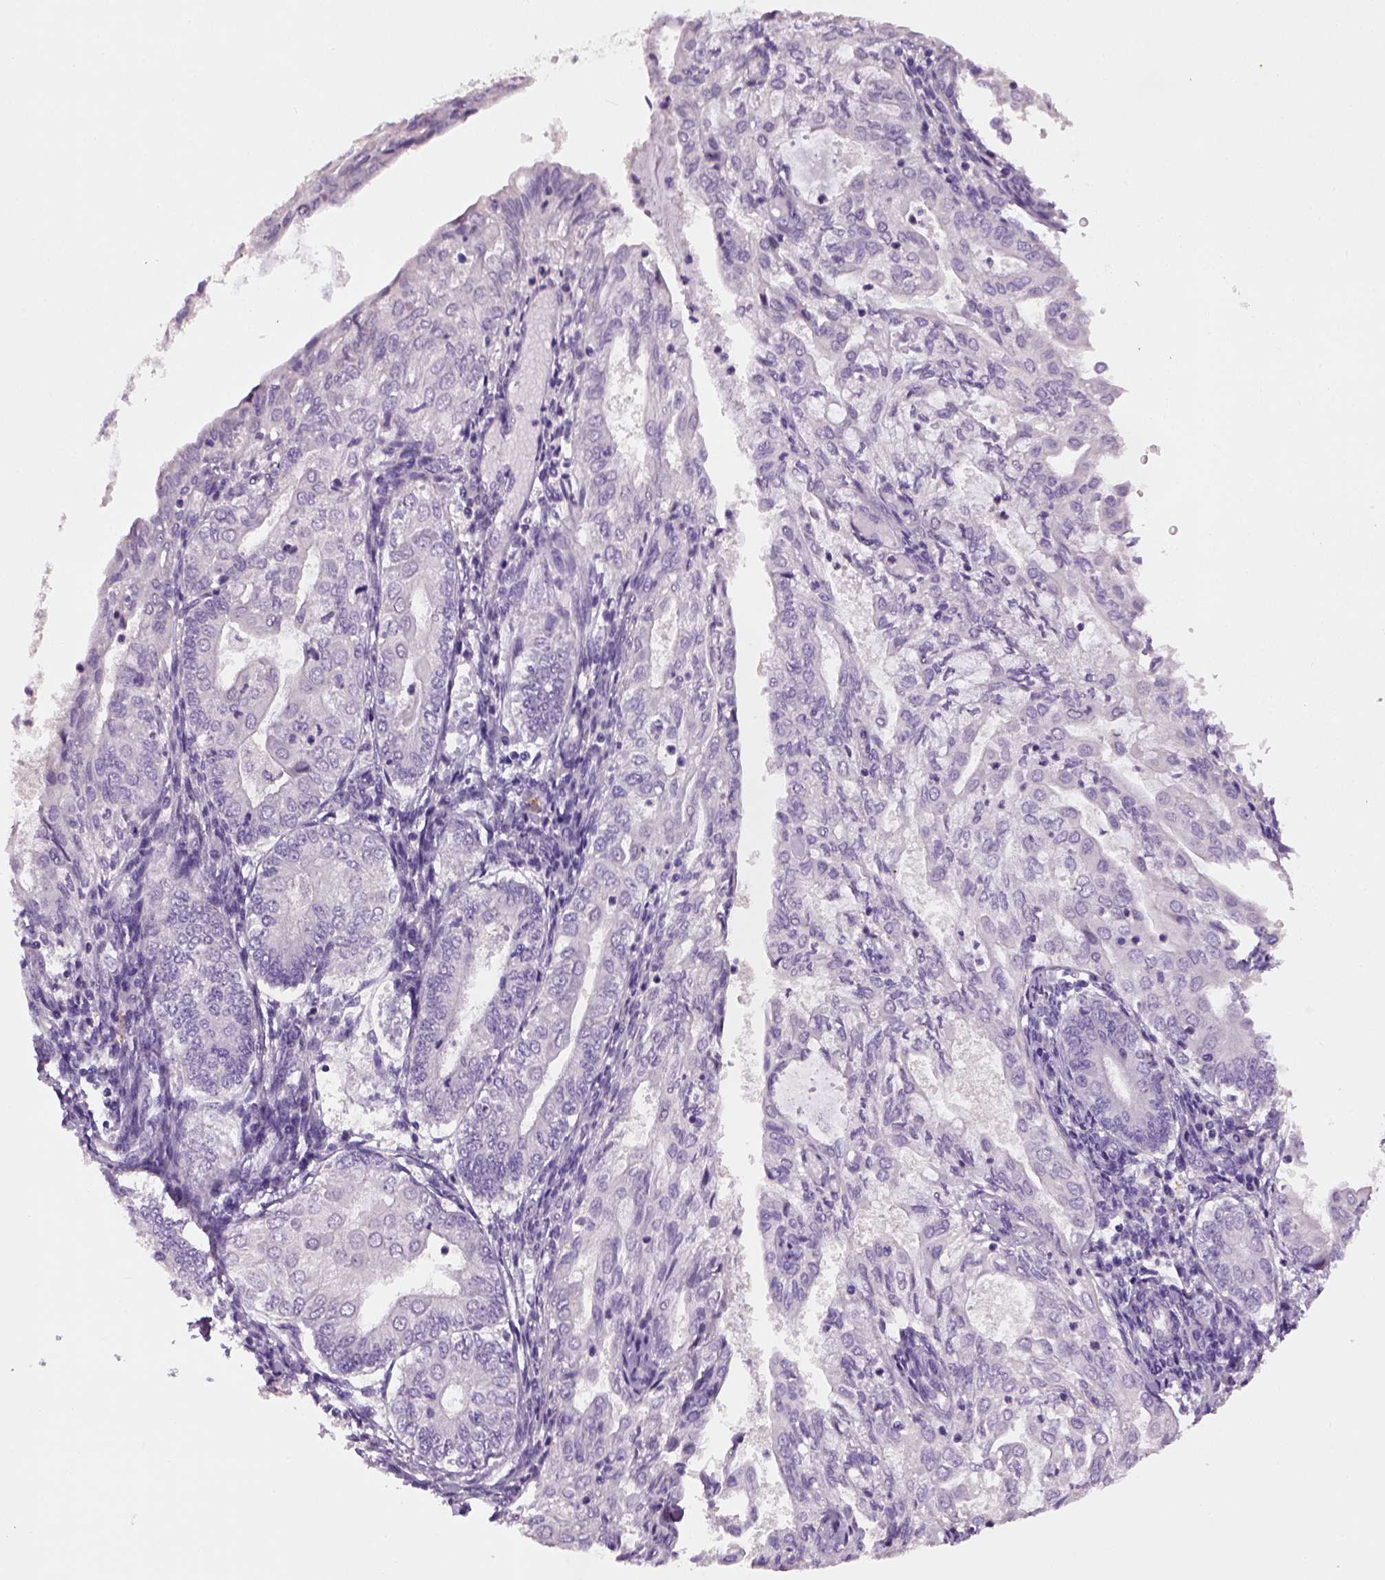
{"staining": {"intensity": "negative", "quantity": "none", "location": "none"}, "tissue": "endometrial cancer", "cell_type": "Tumor cells", "image_type": "cancer", "snomed": [{"axis": "morphology", "description": "Adenocarcinoma, NOS"}, {"axis": "topography", "description": "Endometrium"}], "caption": "The image demonstrates no significant positivity in tumor cells of endometrial cancer (adenocarcinoma). (Brightfield microscopy of DAB IHC at high magnification).", "gene": "ELOVL3", "patient": {"sex": "female", "age": 68}}